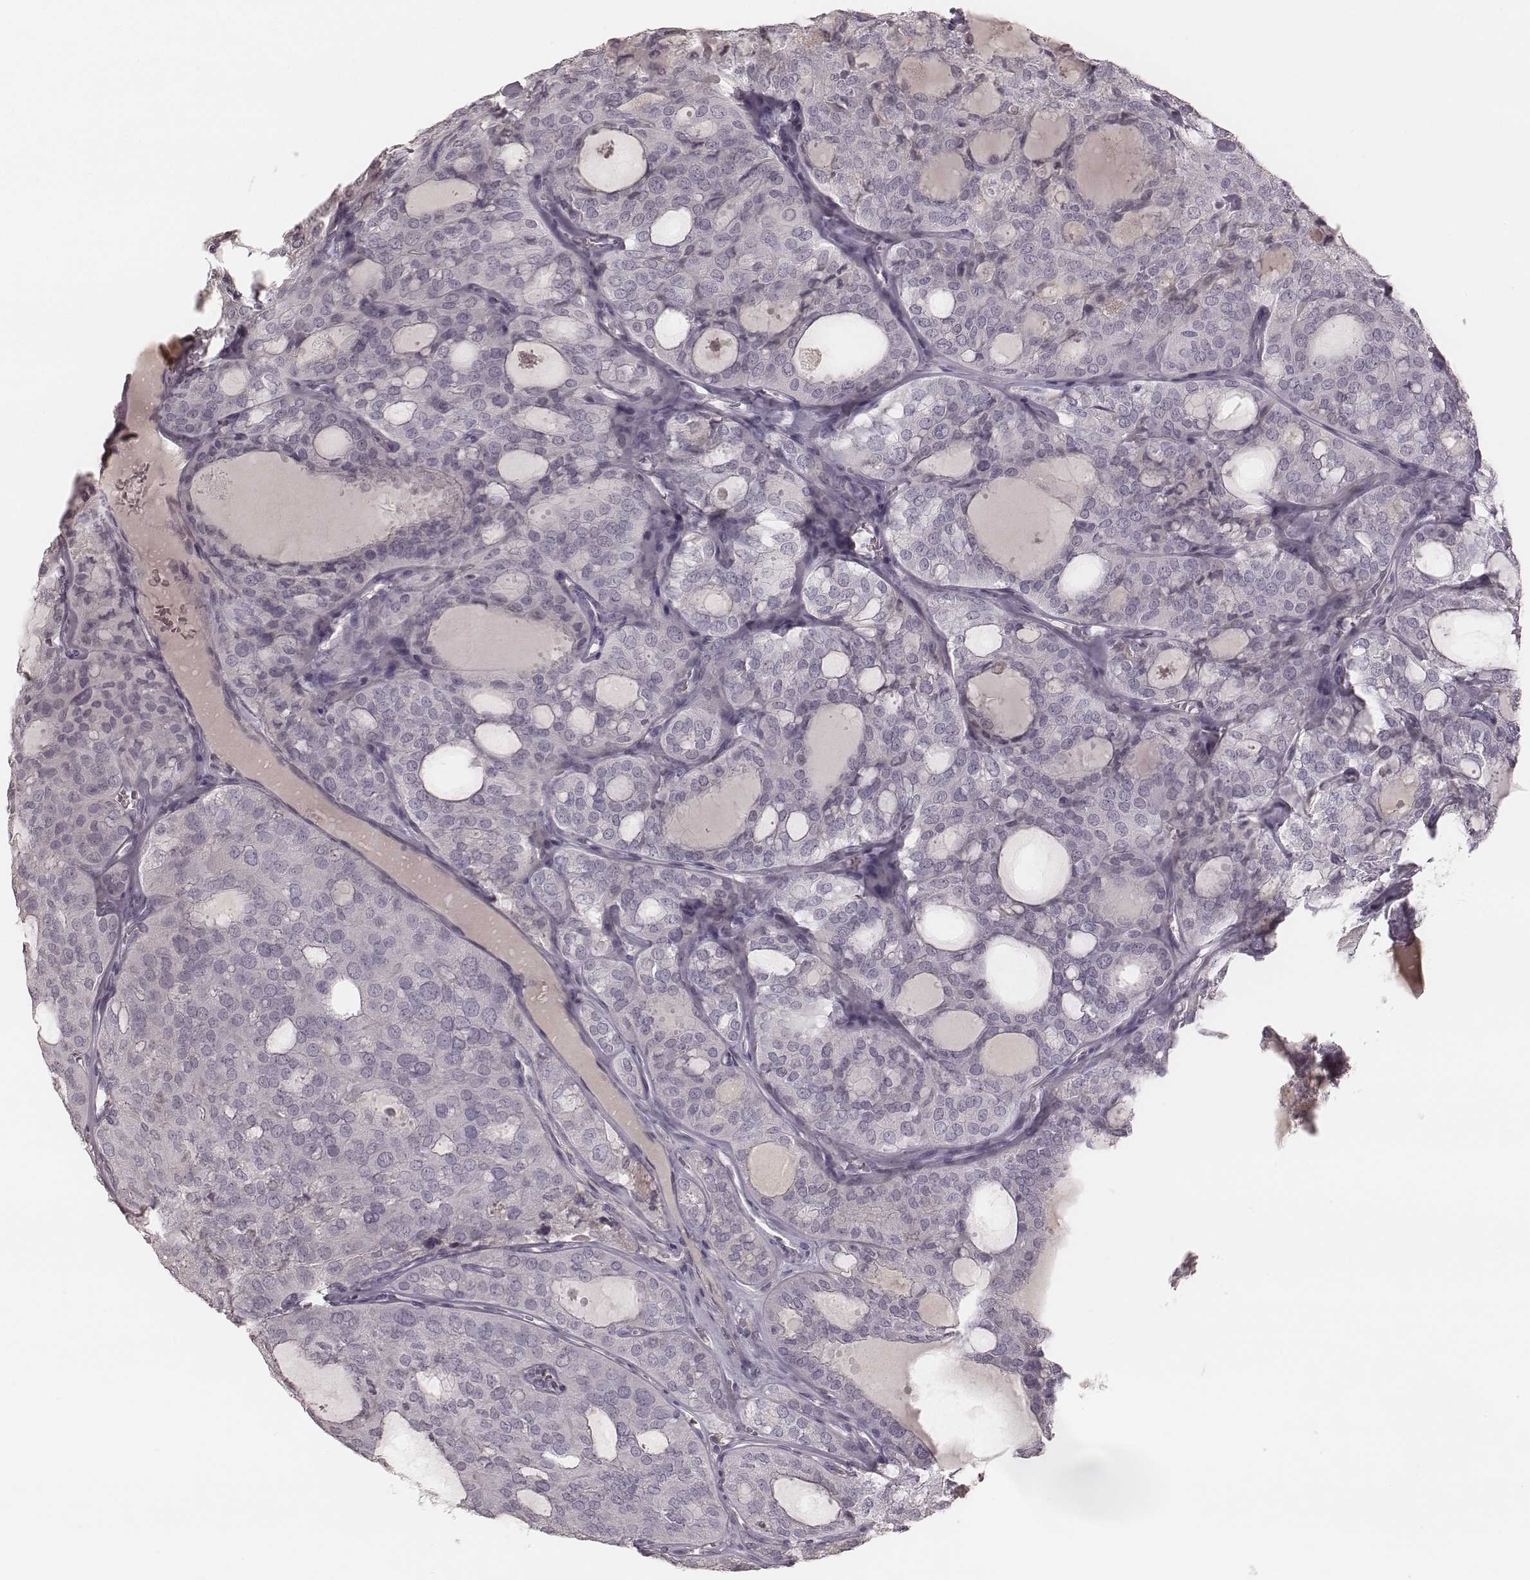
{"staining": {"intensity": "negative", "quantity": "none", "location": "none"}, "tissue": "thyroid cancer", "cell_type": "Tumor cells", "image_type": "cancer", "snomed": [{"axis": "morphology", "description": "Follicular adenoma carcinoma, NOS"}, {"axis": "topography", "description": "Thyroid gland"}], "caption": "This is a photomicrograph of IHC staining of thyroid cancer (follicular adenoma carcinoma), which shows no staining in tumor cells.", "gene": "SMIM24", "patient": {"sex": "male", "age": 75}}